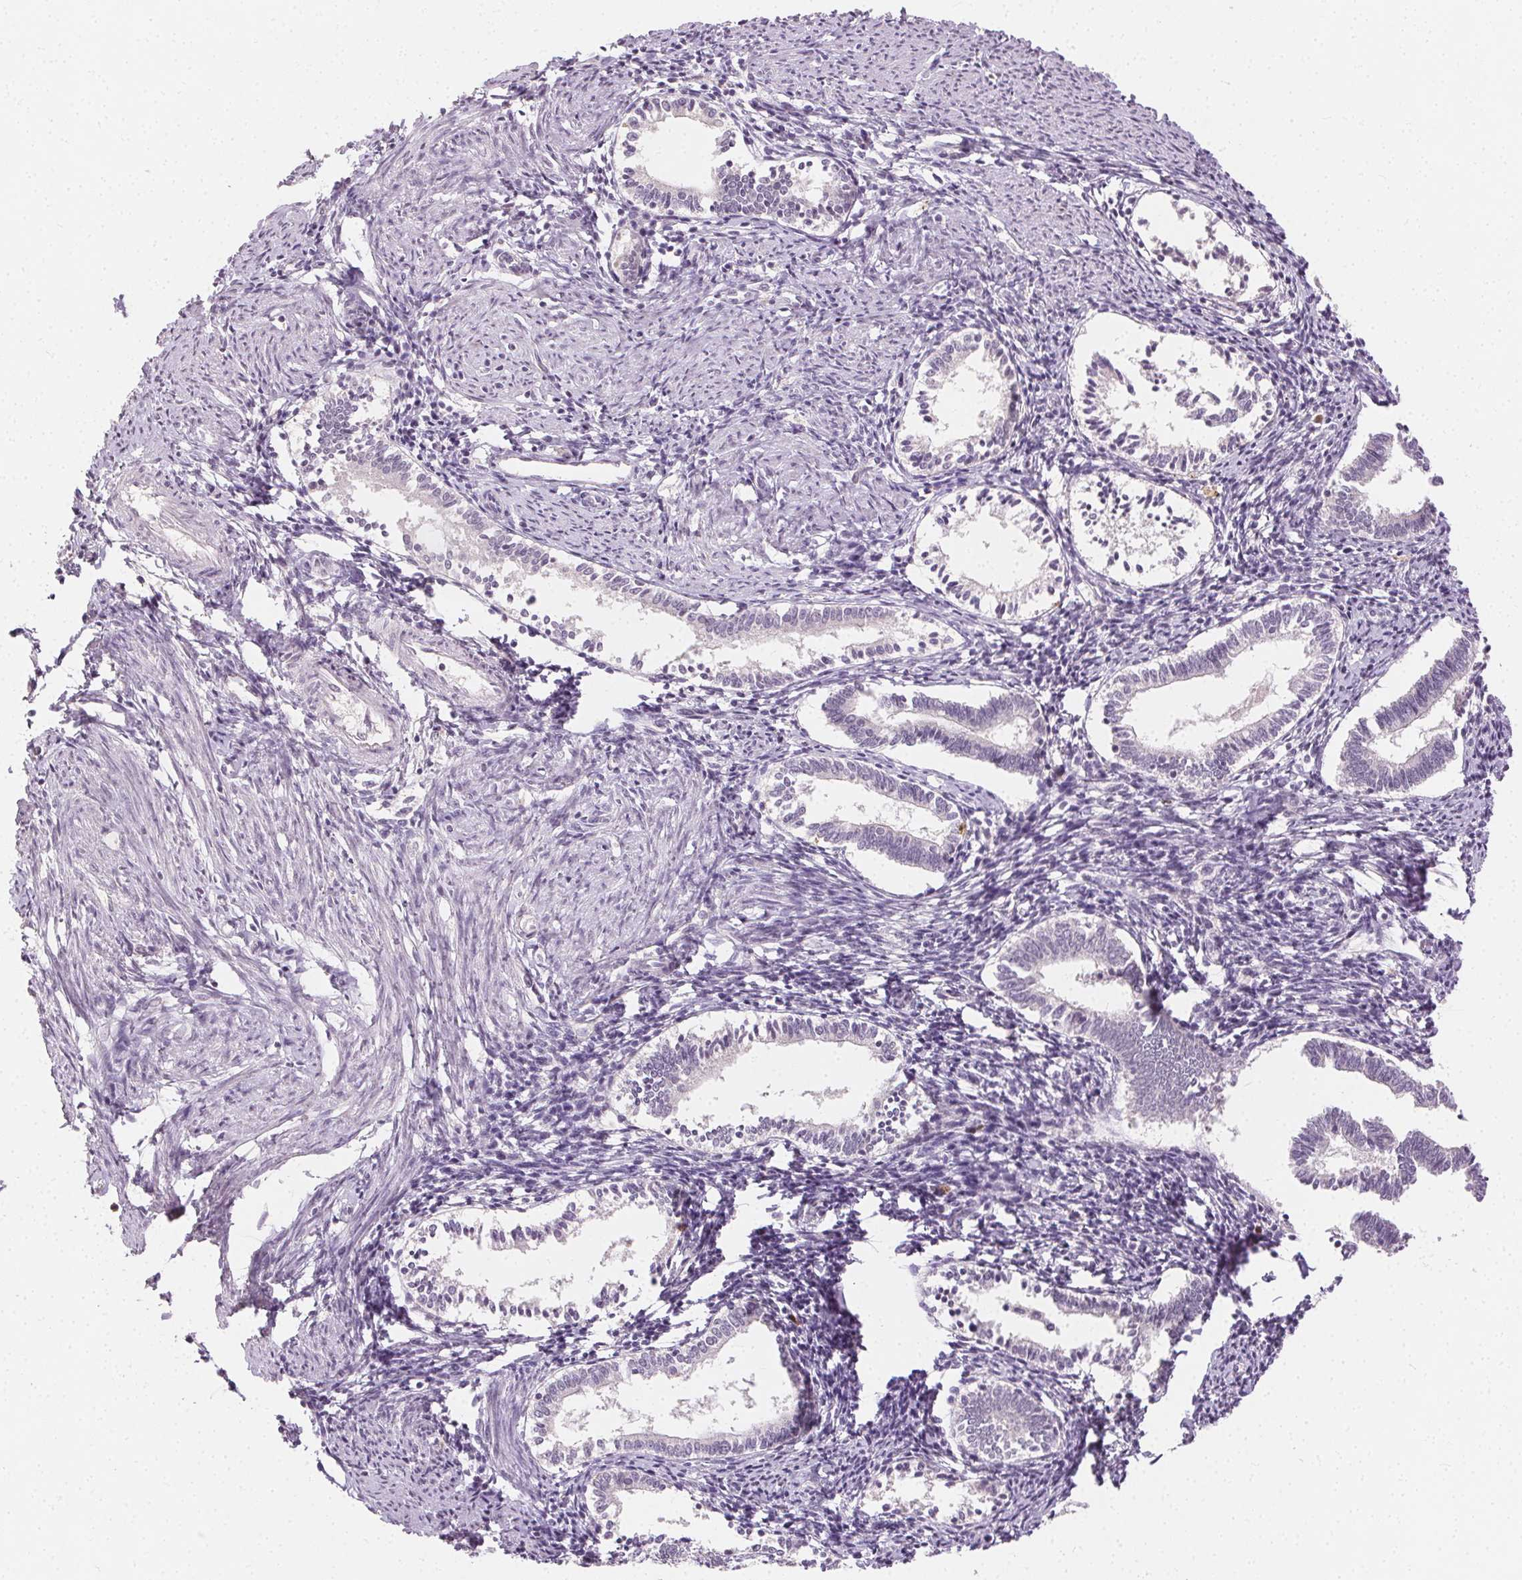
{"staining": {"intensity": "moderate", "quantity": "<25%", "location": "nuclear"}, "tissue": "endometrium", "cell_type": "Cells in endometrial stroma", "image_type": "normal", "snomed": [{"axis": "morphology", "description": "Normal tissue, NOS"}, {"axis": "topography", "description": "Endometrium"}], "caption": "Immunohistochemistry of unremarkable human endometrium reveals low levels of moderate nuclear staining in about <25% of cells in endometrial stroma. The staining was performed using DAB (3,3'-diaminobenzidine), with brown indicating positive protein expression. Nuclei are stained blue with hematoxylin.", "gene": "ANLN", "patient": {"sex": "female", "age": 41}}